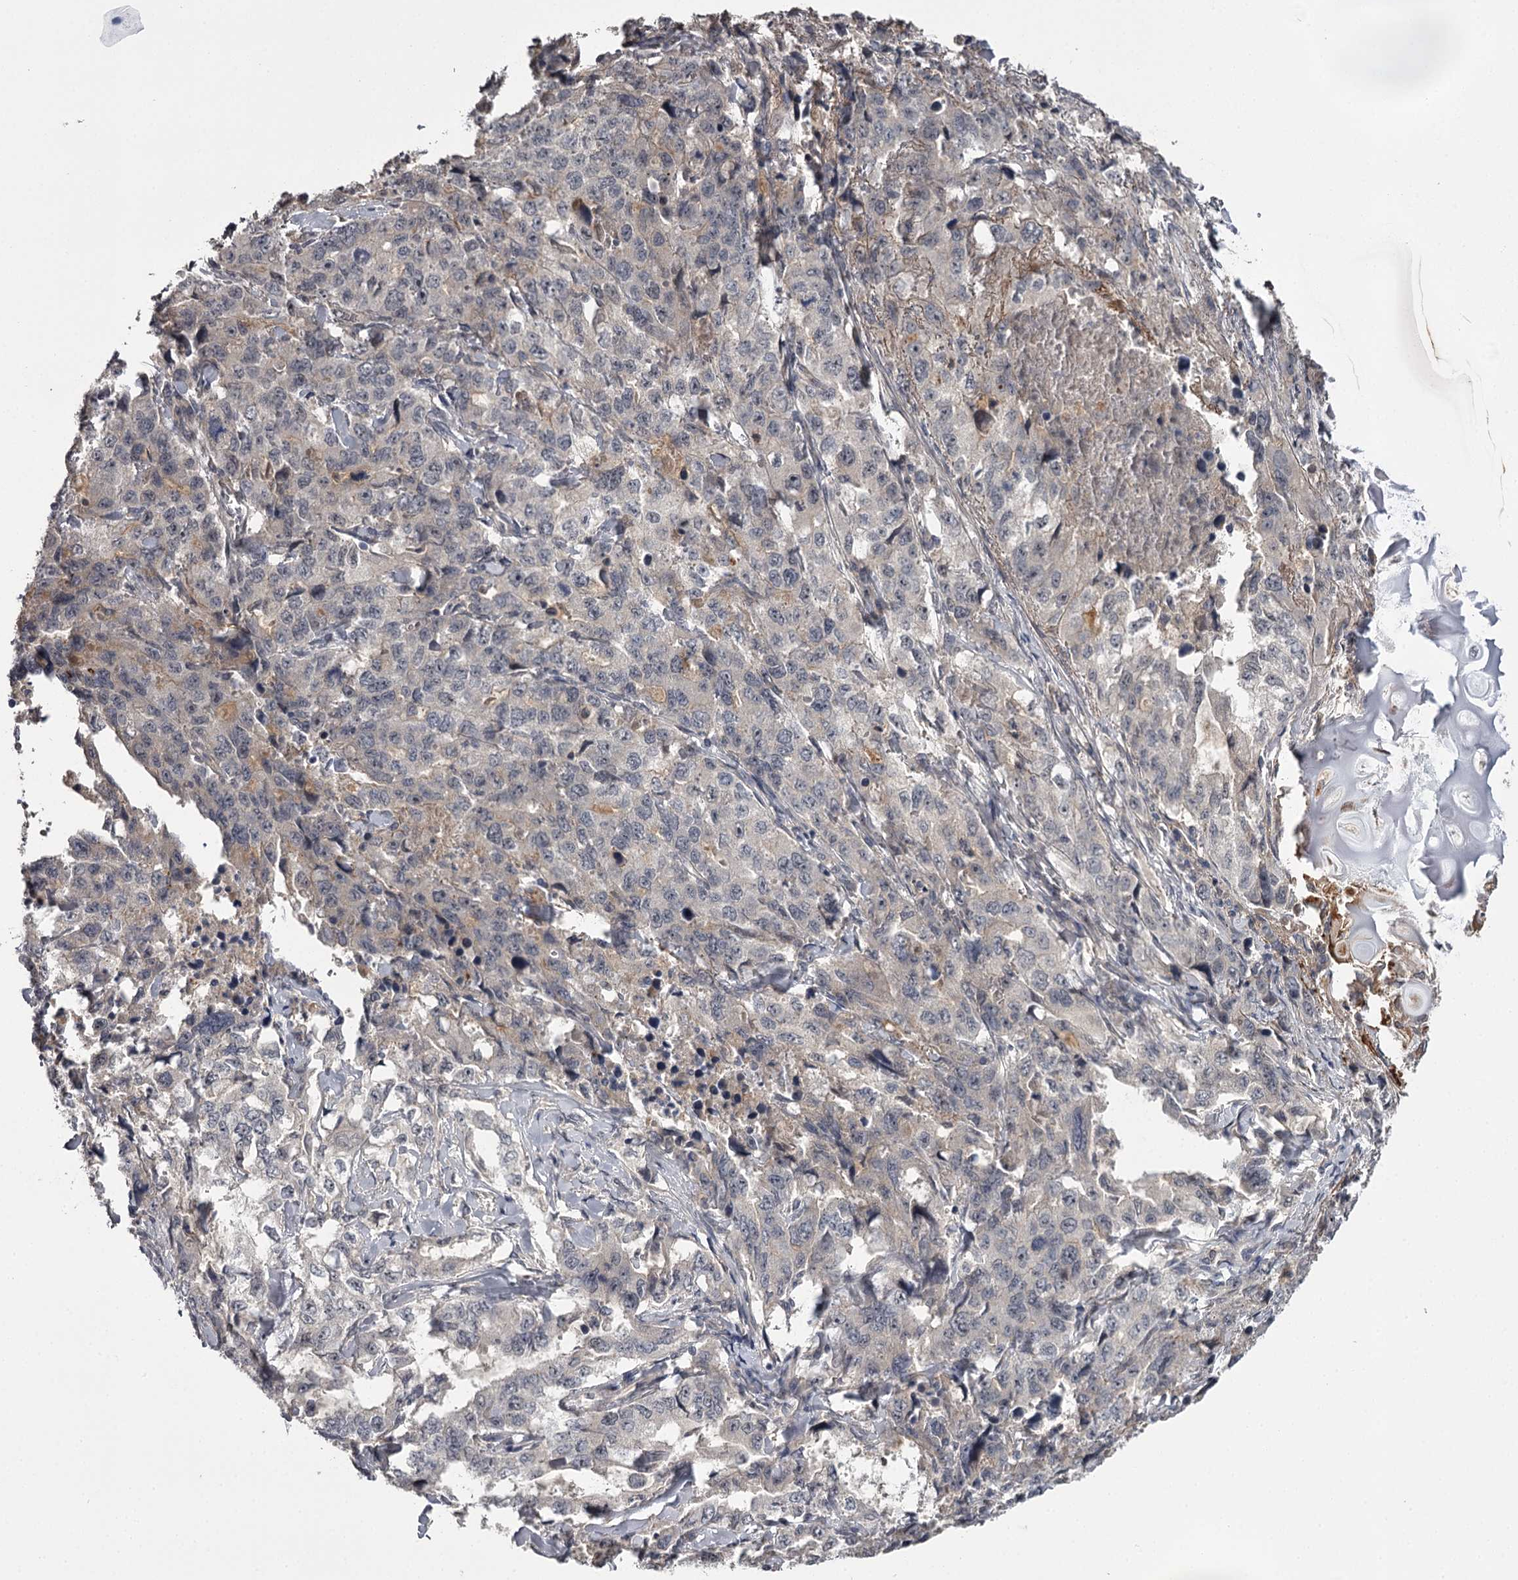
{"staining": {"intensity": "negative", "quantity": "none", "location": "none"}, "tissue": "lung cancer", "cell_type": "Tumor cells", "image_type": "cancer", "snomed": [{"axis": "morphology", "description": "Adenocarcinoma, NOS"}, {"axis": "topography", "description": "Lung"}], "caption": "Tumor cells show no significant positivity in adenocarcinoma (lung).", "gene": "CWF19L2", "patient": {"sex": "female", "age": 51}}